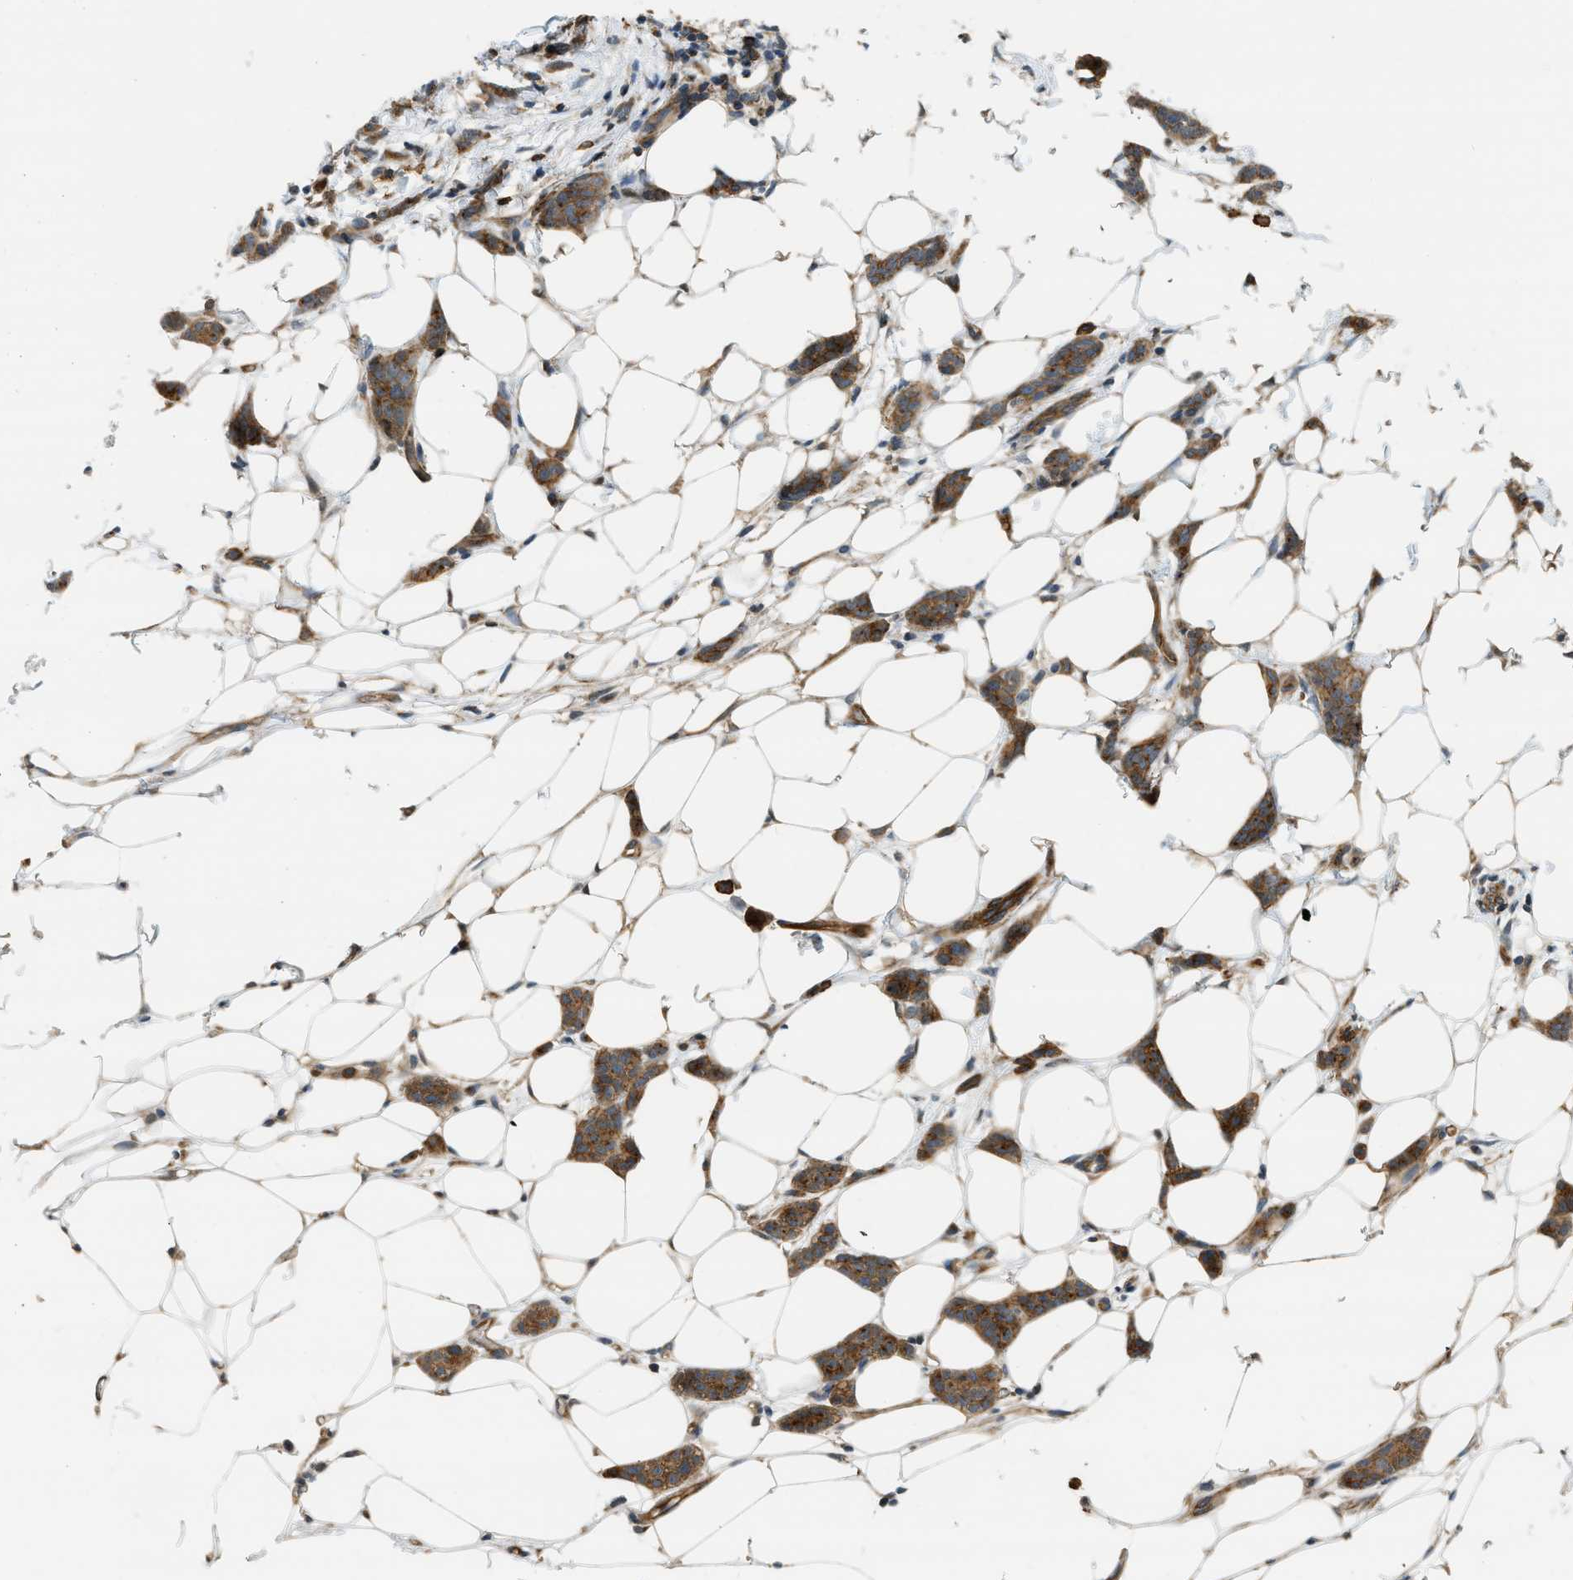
{"staining": {"intensity": "moderate", "quantity": ">75%", "location": "cytoplasmic/membranous"}, "tissue": "breast cancer", "cell_type": "Tumor cells", "image_type": "cancer", "snomed": [{"axis": "morphology", "description": "Lobular carcinoma"}, {"axis": "topography", "description": "Skin"}, {"axis": "topography", "description": "Breast"}], "caption": "Immunohistochemical staining of breast lobular carcinoma exhibits medium levels of moderate cytoplasmic/membranous protein staining in approximately >75% of tumor cells.", "gene": "KIAA1671", "patient": {"sex": "female", "age": 46}}